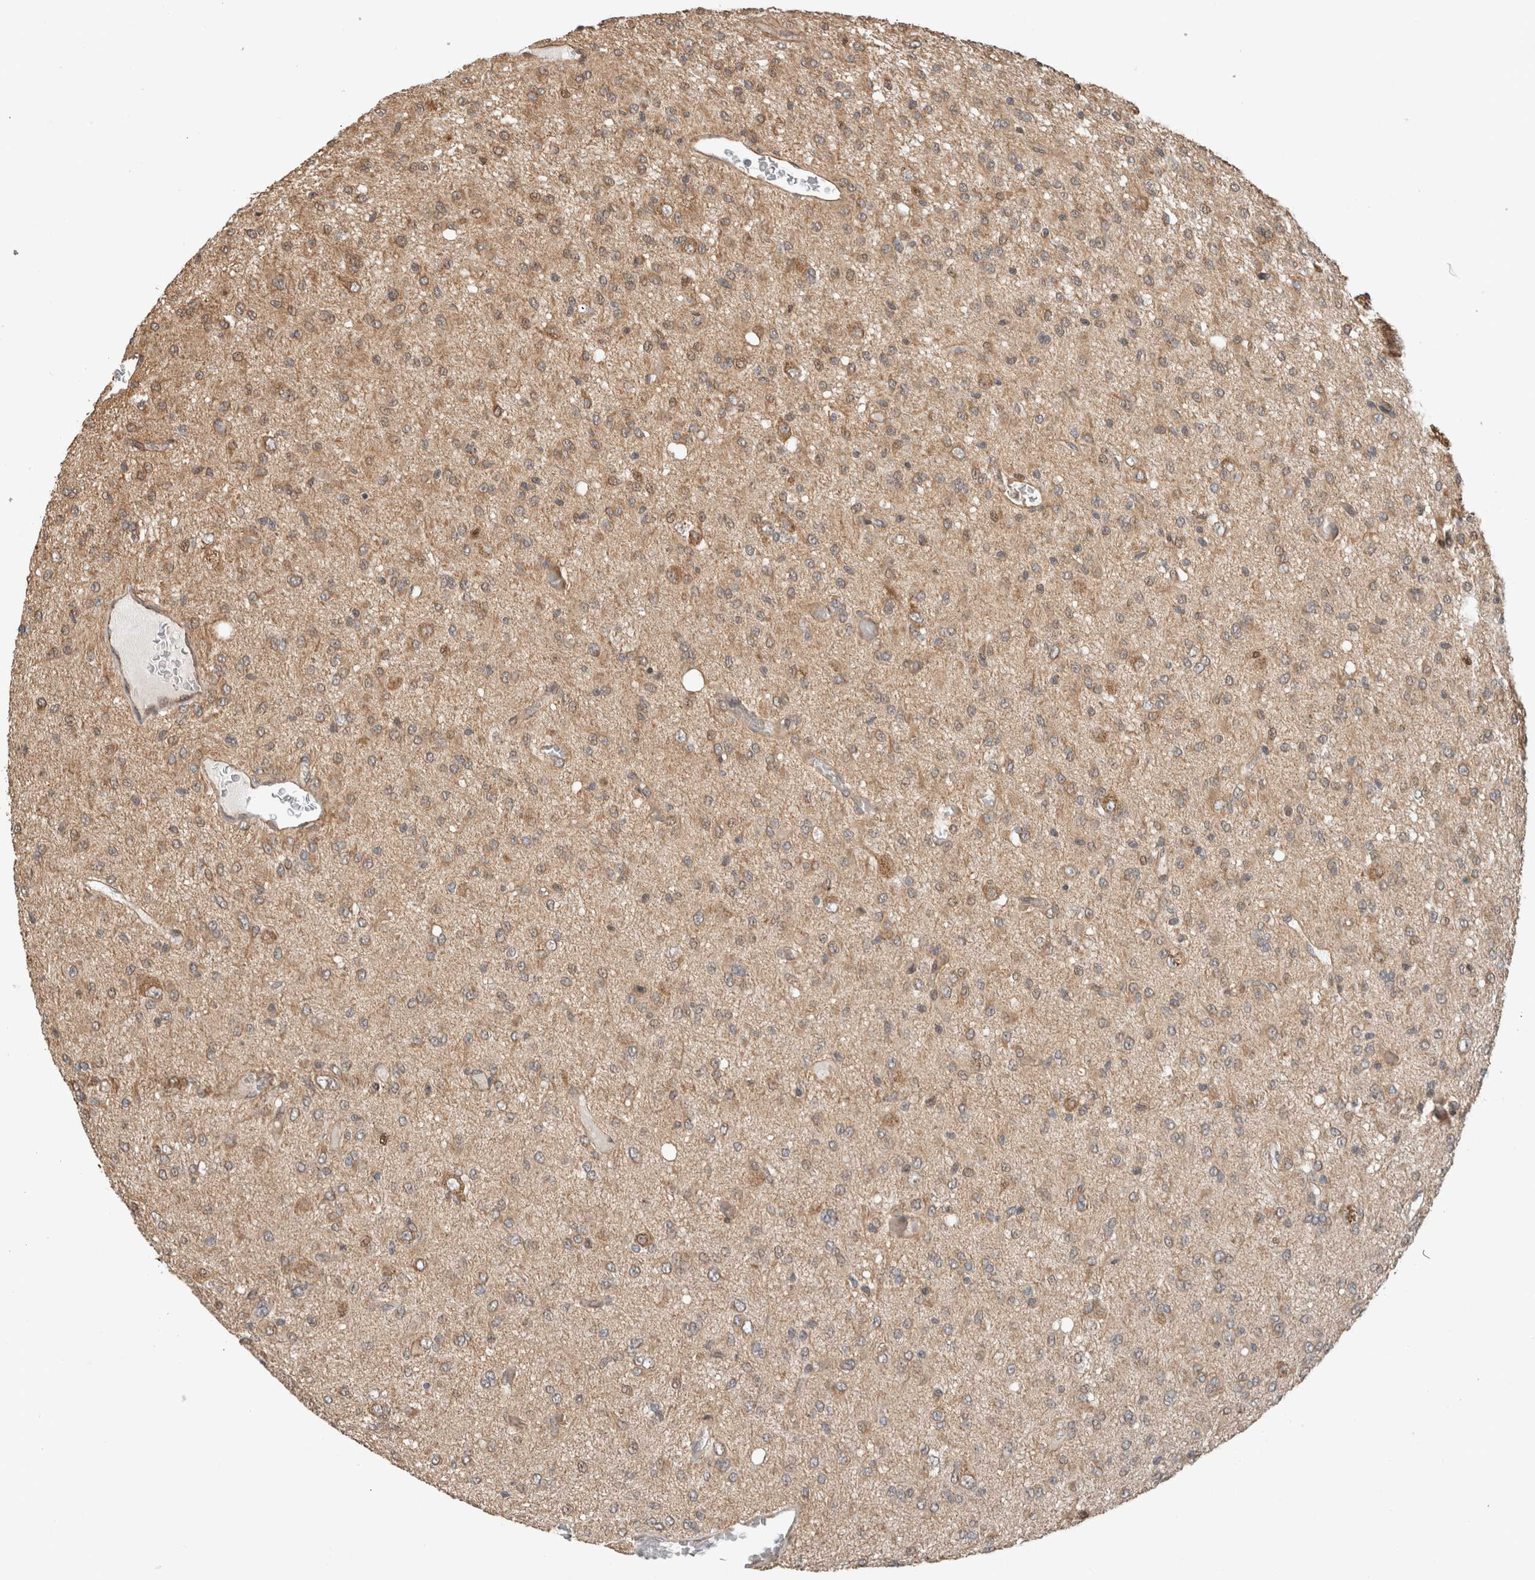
{"staining": {"intensity": "moderate", "quantity": "25%-75%", "location": "cytoplasmic/membranous"}, "tissue": "glioma", "cell_type": "Tumor cells", "image_type": "cancer", "snomed": [{"axis": "morphology", "description": "Glioma, malignant, High grade"}, {"axis": "topography", "description": "Brain"}], "caption": "High-power microscopy captured an immunohistochemistry (IHC) photomicrograph of malignant glioma (high-grade), revealing moderate cytoplasmic/membranous expression in approximately 25%-75% of tumor cells.", "gene": "GINS4", "patient": {"sex": "female", "age": 59}}